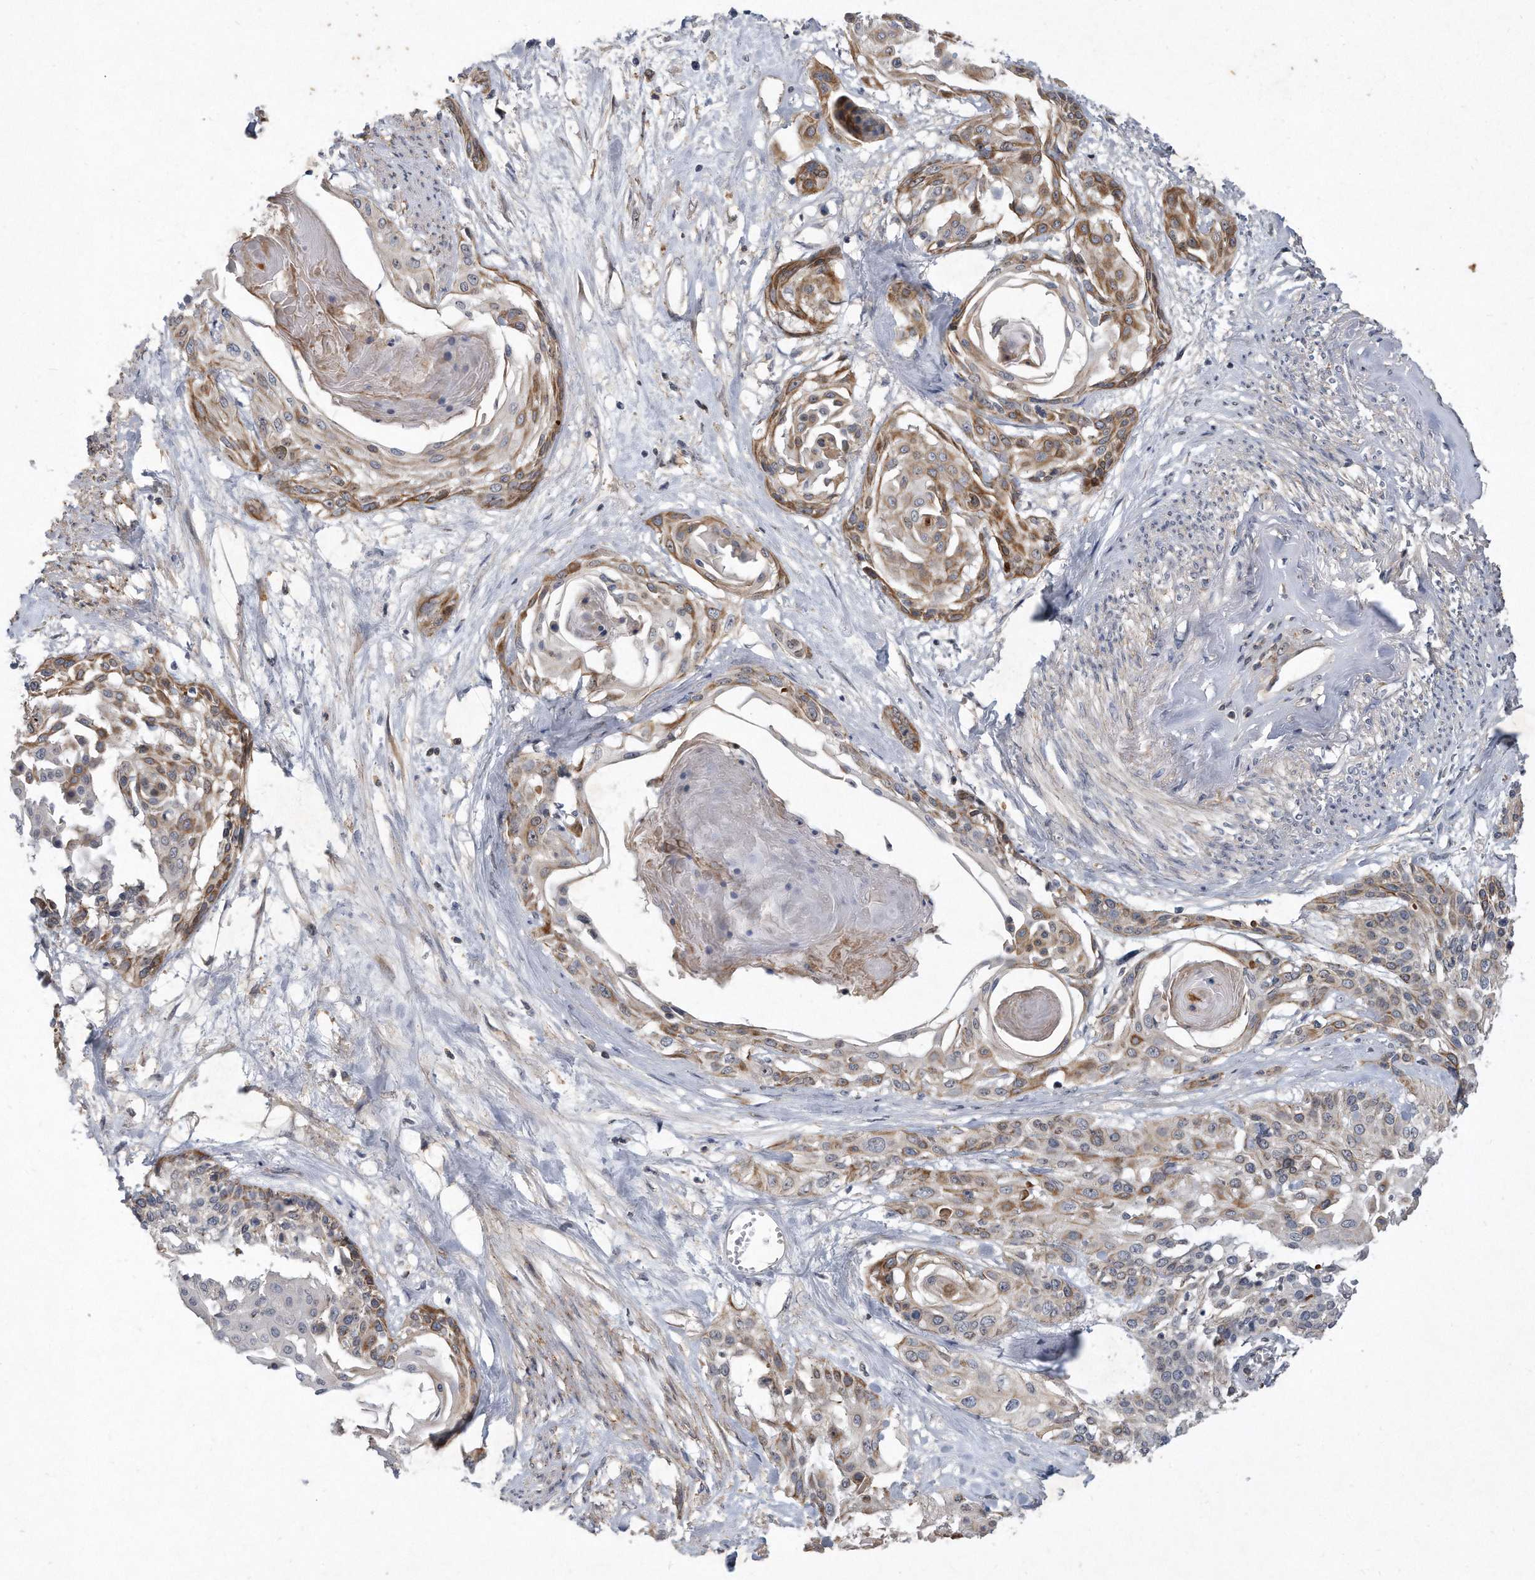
{"staining": {"intensity": "moderate", "quantity": ">75%", "location": "cytoplasmic/membranous"}, "tissue": "cervical cancer", "cell_type": "Tumor cells", "image_type": "cancer", "snomed": [{"axis": "morphology", "description": "Squamous cell carcinoma, NOS"}, {"axis": "topography", "description": "Cervix"}], "caption": "This image exhibits immunohistochemistry staining of cervical squamous cell carcinoma, with medium moderate cytoplasmic/membranous positivity in approximately >75% of tumor cells.", "gene": "PGBD2", "patient": {"sex": "female", "age": 57}}